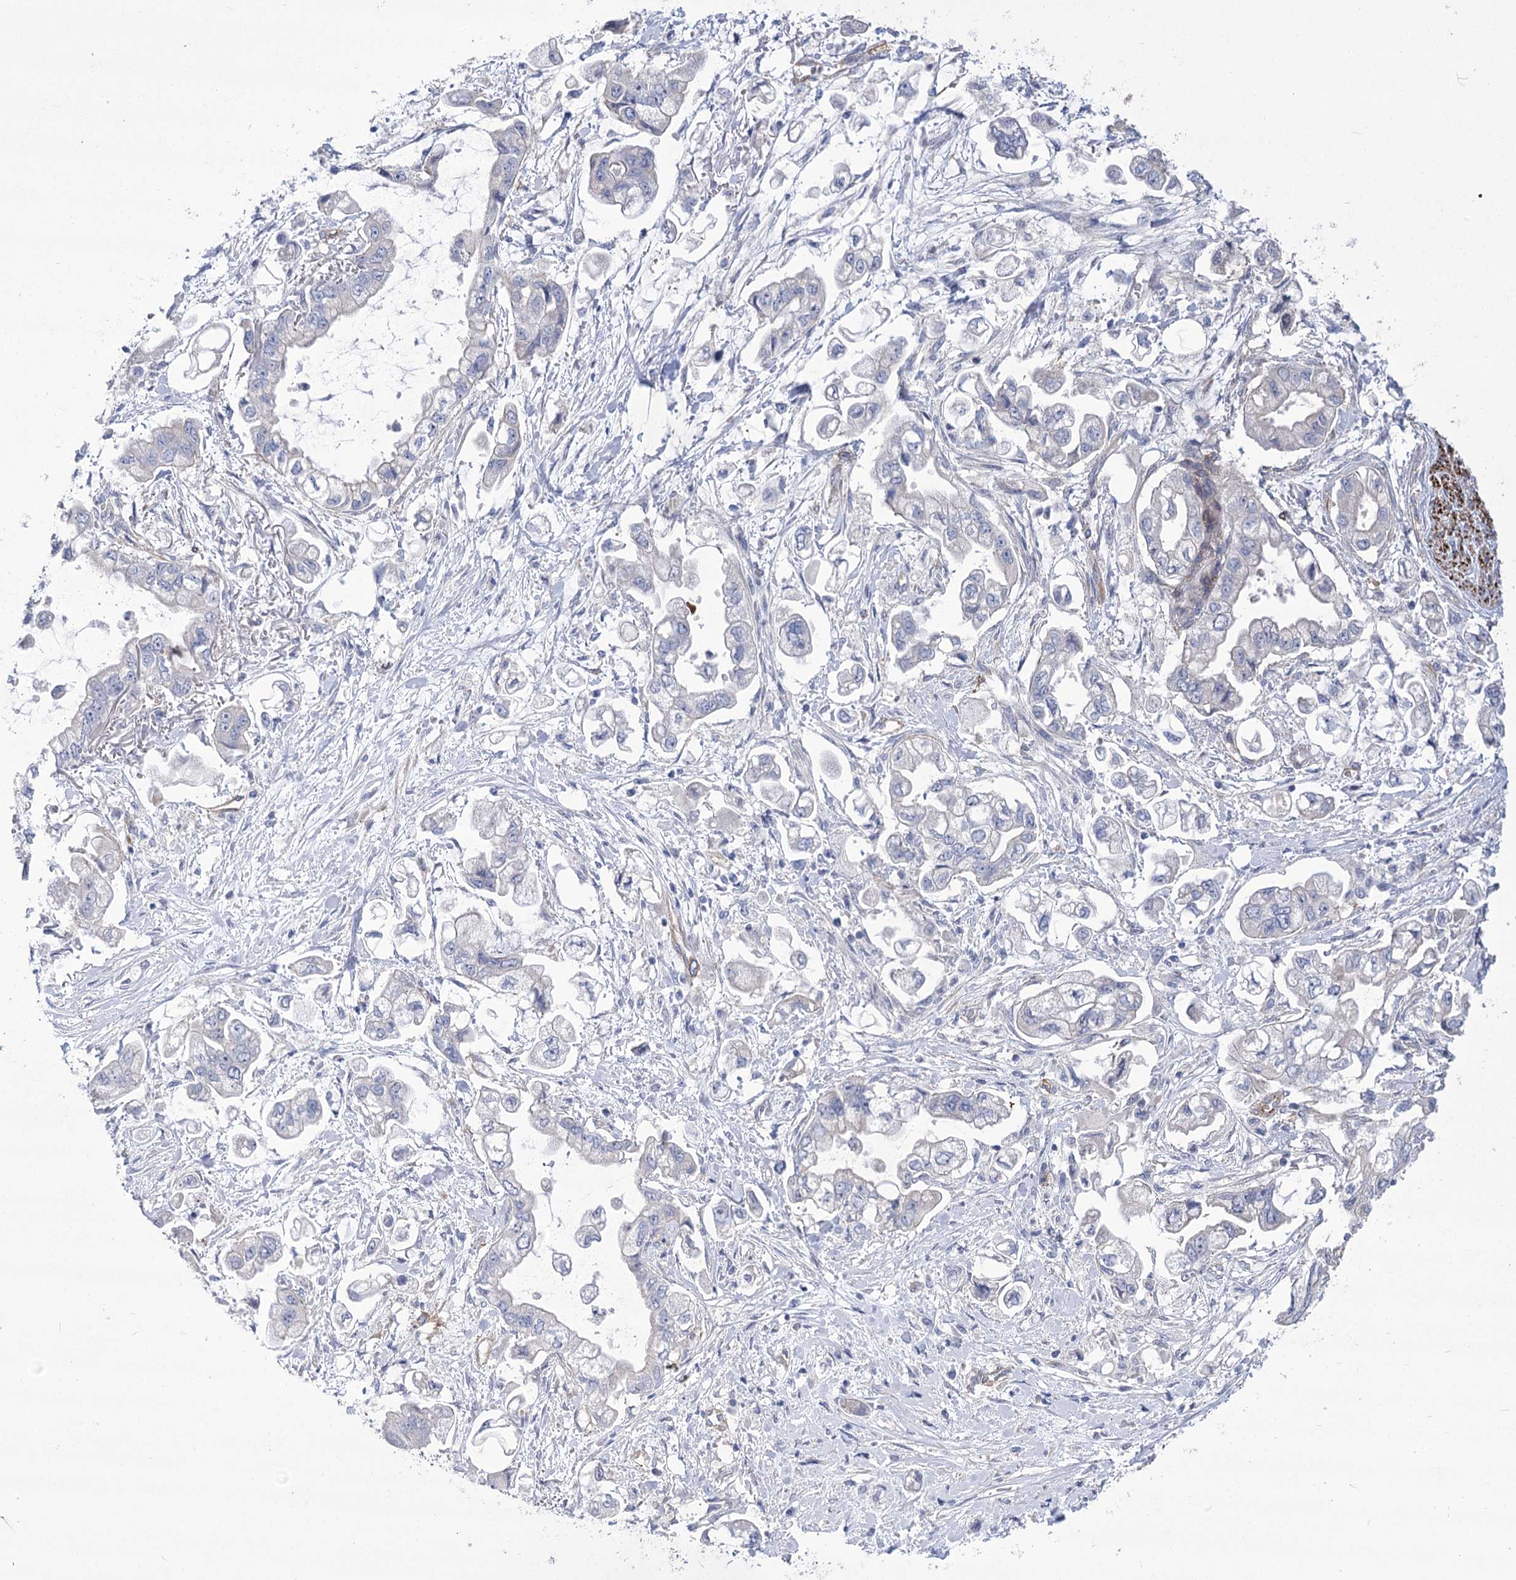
{"staining": {"intensity": "negative", "quantity": "none", "location": "none"}, "tissue": "stomach cancer", "cell_type": "Tumor cells", "image_type": "cancer", "snomed": [{"axis": "morphology", "description": "Adenocarcinoma, NOS"}, {"axis": "topography", "description": "Stomach"}], "caption": "Immunohistochemical staining of stomach cancer (adenocarcinoma) reveals no significant expression in tumor cells. (Brightfield microscopy of DAB immunohistochemistry at high magnification).", "gene": "ANGPTL3", "patient": {"sex": "male", "age": 62}}